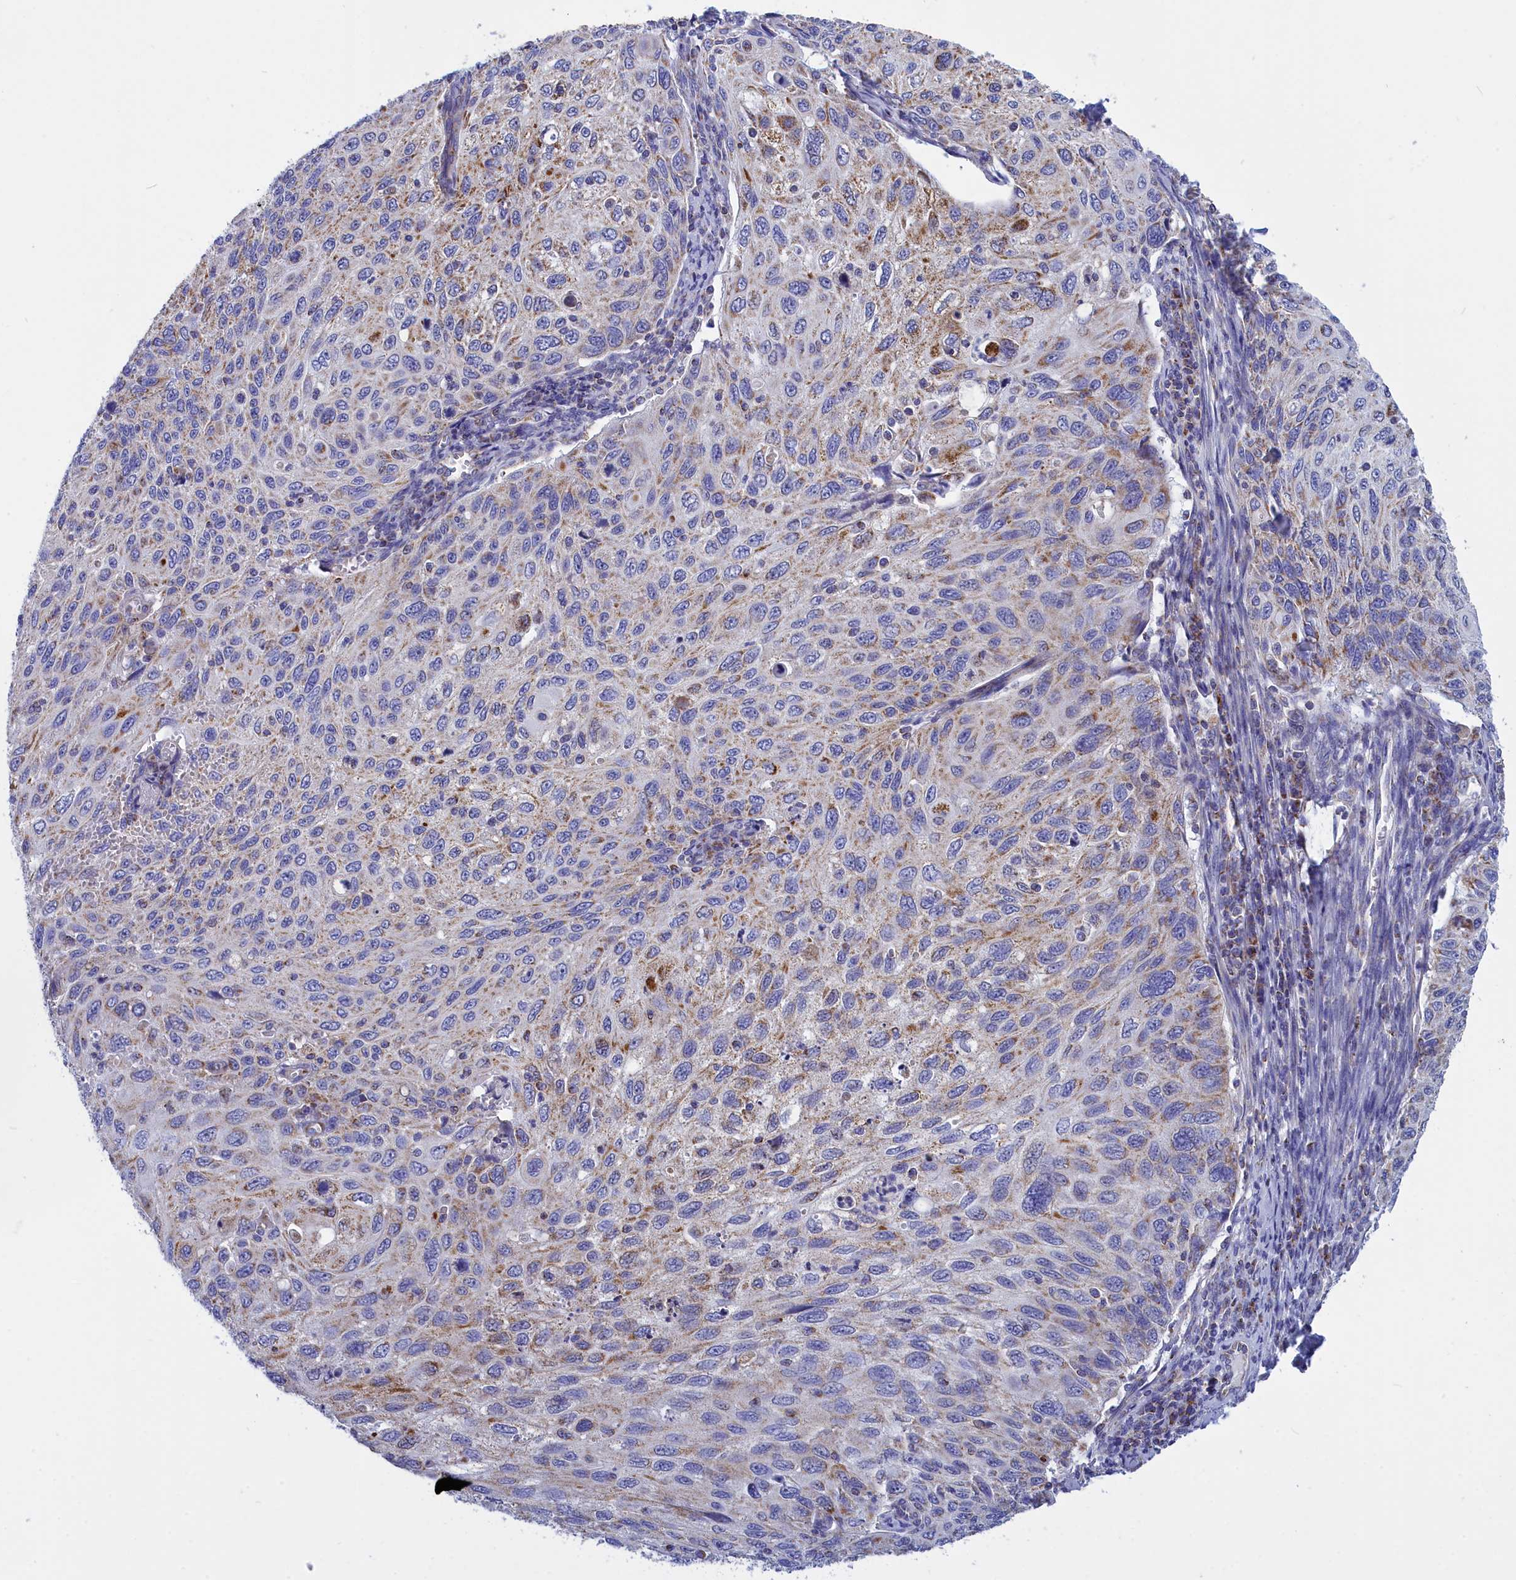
{"staining": {"intensity": "moderate", "quantity": ">75%", "location": "cytoplasmic/membranous"}, "tissue": "cervical cancer", "cell_type": "Tumor cells", "image_type": "cancer", "snomed": [{"axis": "morphology", "description": "Squamous cell carcinoma, NOS"}, {"axis": "topography", "description": "Cervix"}], "caption": "The immunohistochemical stain highlights moderate cytoplasmic/membranous staining in tumor cells of cervical squamous cell carcinoma tissue.", "gene": "CCRL2", "patient": {"sex": "female", "age": 70}}